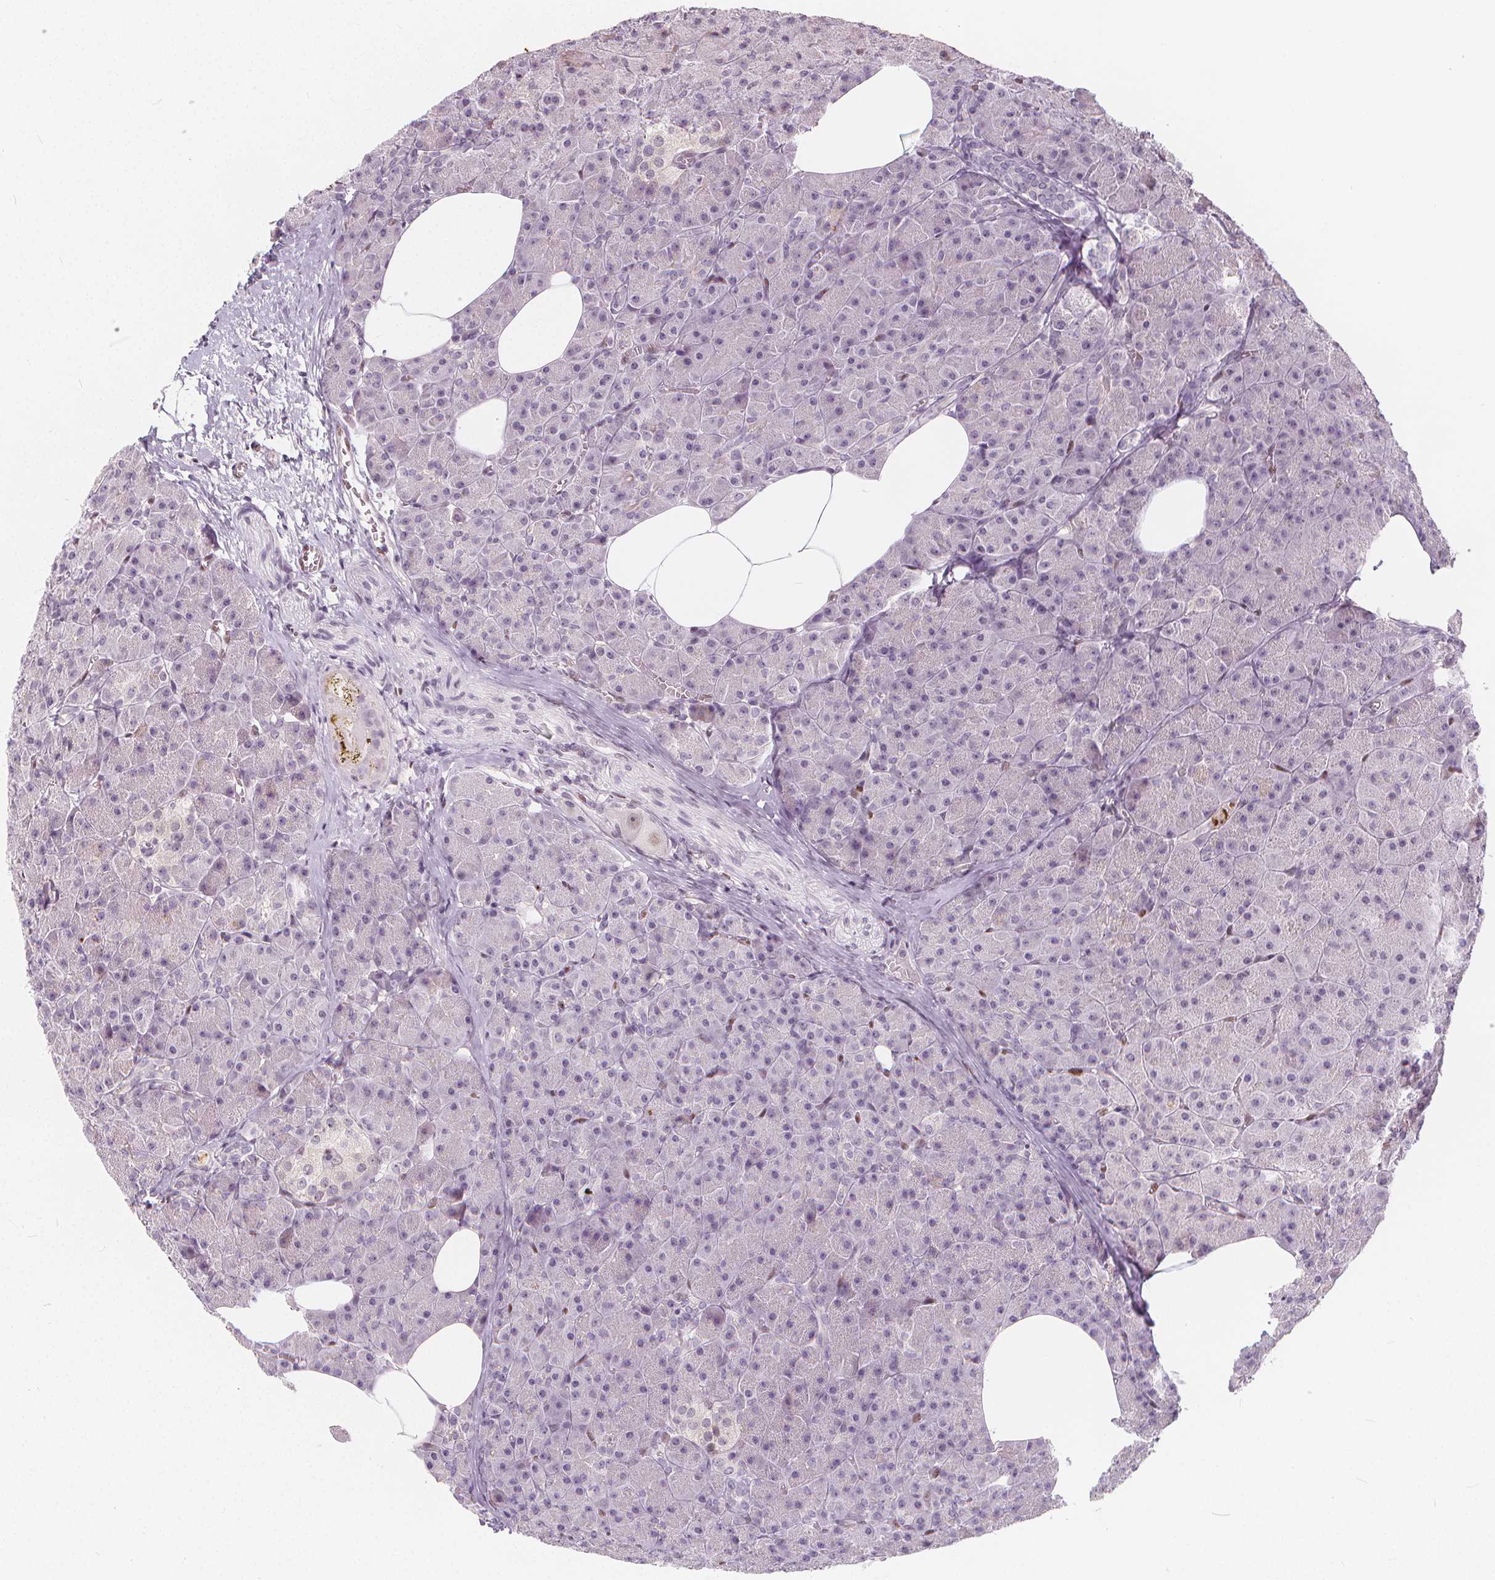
{"staining": {"intensity": "negative", "quantity": "none", "location": "none"}, "tissue": "pancreas", "cell_type": "Exocrine glandular cells", "image_type": "normal", "snomed": [{"axis": "morphology", "description": "Normal tissue, NOS"}, {"axis": "topography", "description": "Pancreas"}], "caption": "Exocrine glandular cells are negative for protein expression in normal human pancreas. The staining is performed using DAB (3,3'-diaminobenzidine) brown chromogen with nuclei counter-stained in using hematoxylin.", "gene": "DRC3", "patient": {"sex": "female", "age": 45}}